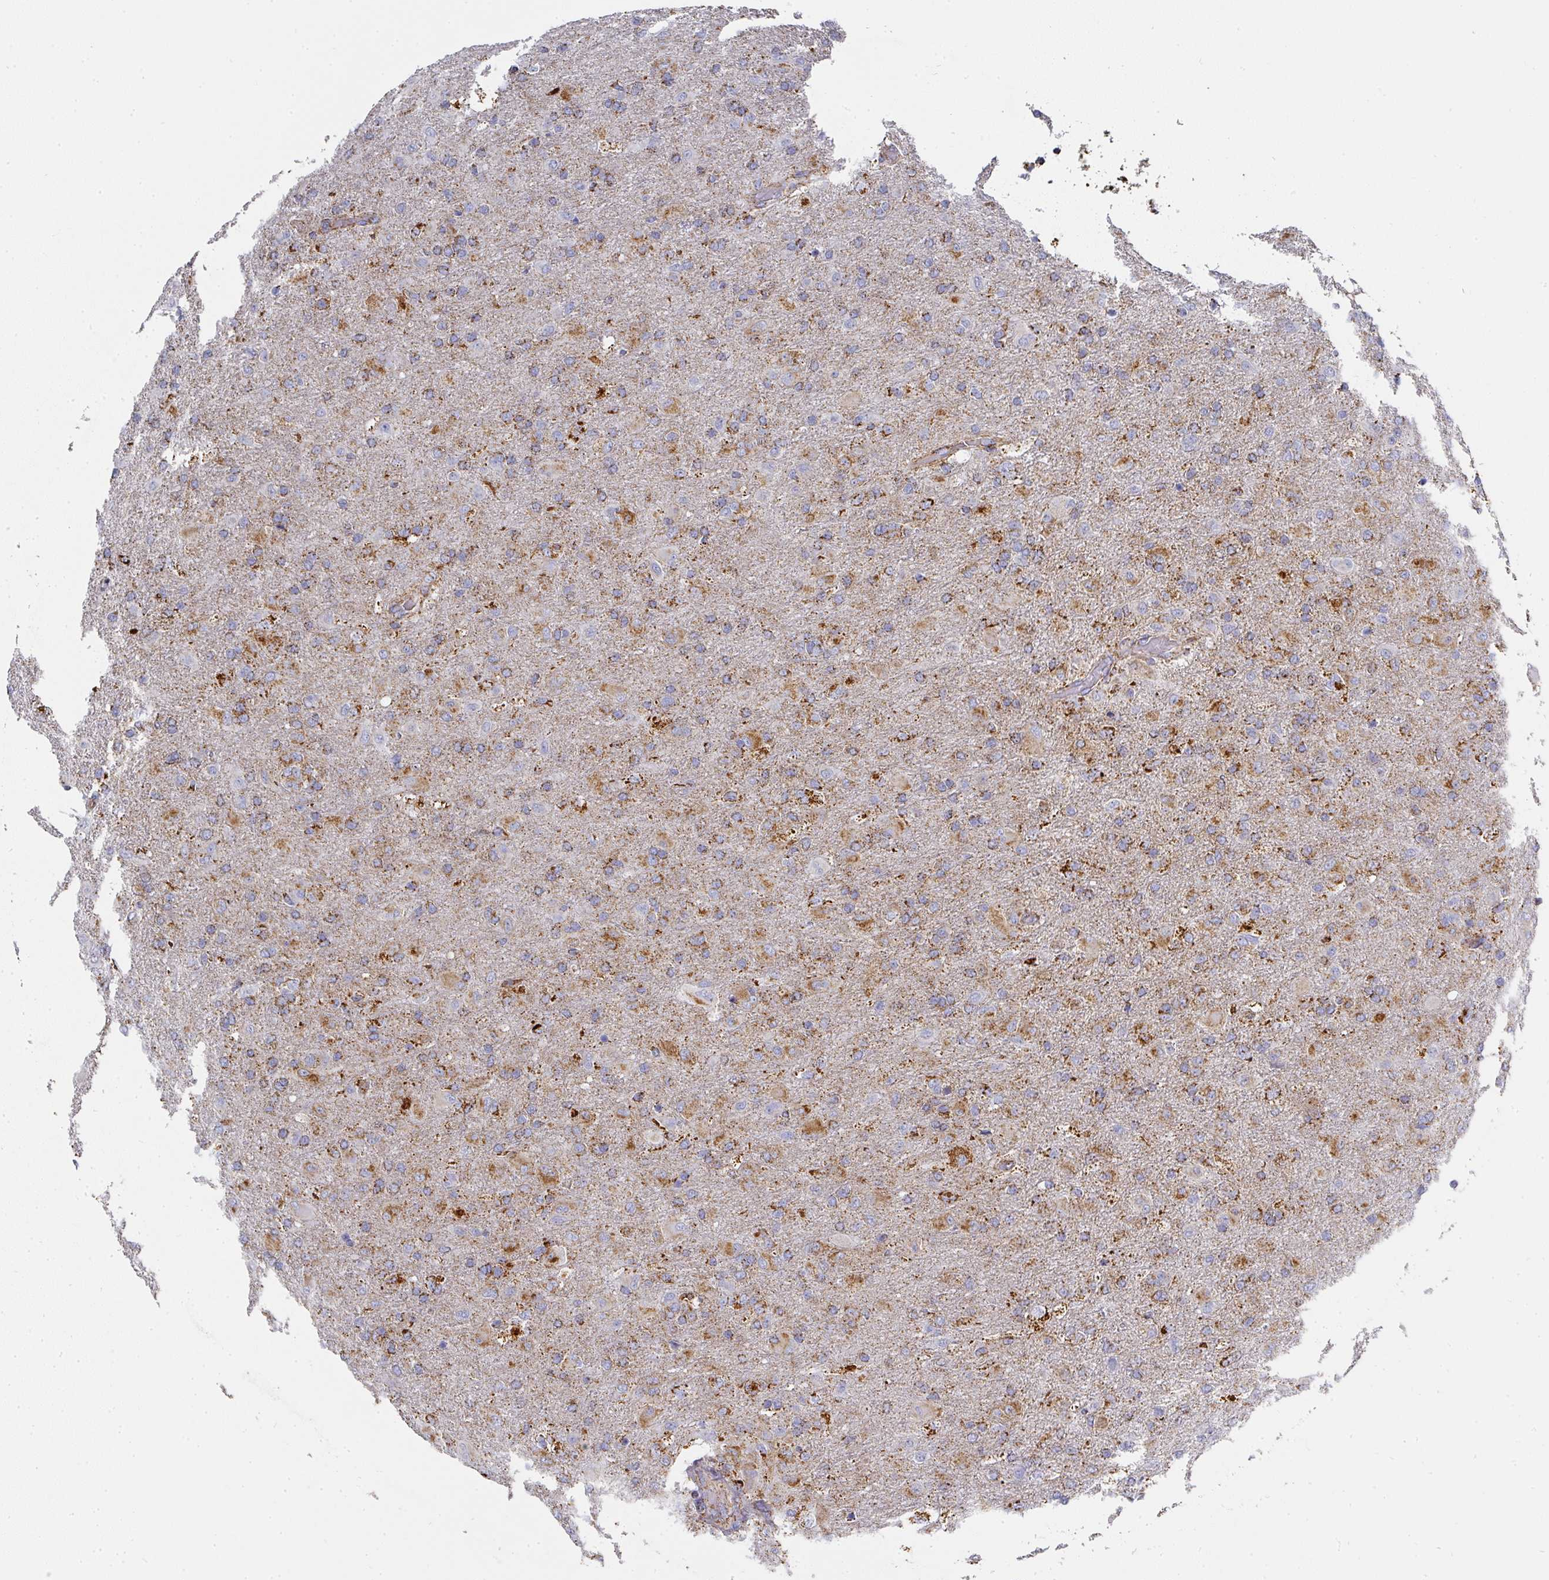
{"staining": {"intensity": "moderate", "quantity": ">75%", "location": "cytoplasmic/membranous"}, "tissue": "glioma", "cell_type": "Tumor cells", "image_type": "cancer", "snomed": [{"axis": "morphology", "description": "Glioma, malignant, Low grade"}, {"axis": "topography", "description": "Brain"}], "caption": "Tumor cells reveal medium levels of moderate cytoplasmic/membranous positivity in about >75% of cells in malignant low-grade glioma.", "gene": "UQCRFS1", "patient": {"sex": "male", "age": 65}}